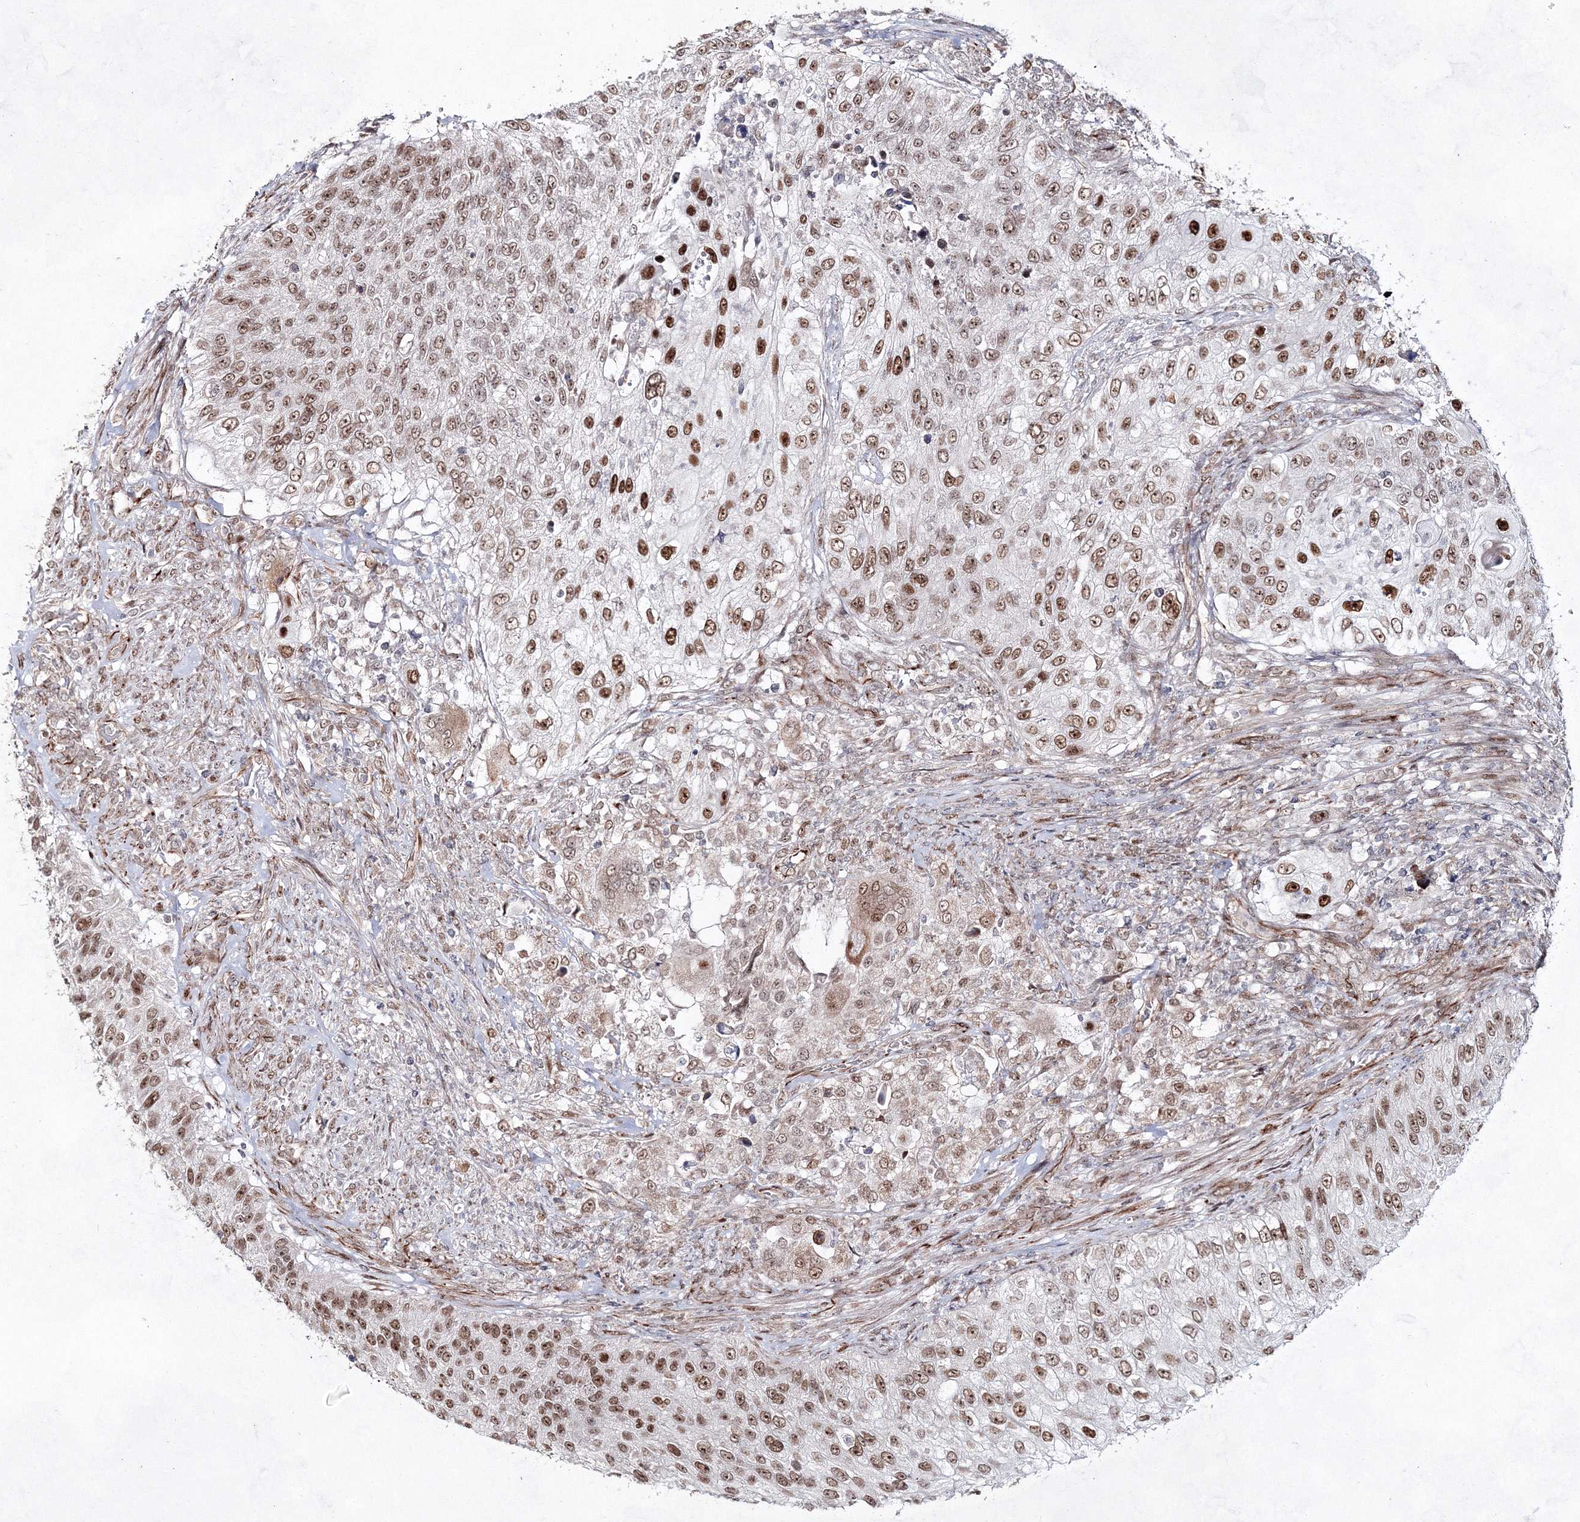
{"staining": {"intensity": "moderate", "quantity": ">75%", "location": "nuclear"}, "tissue": "urothelial cancer", "cell_type": "Tumor cells", "image_type": "cancer", "snomed": [{"axis": "morphology", "description": "Urothelial carcinoma, High grade"}, {"axis": "topography", "description": "Urinary bladder"}], "caption": "Tumor cells display moderate nuclear expression in about >75% of cells in high-grade urothelial carcinoma.", "gene": "SNIP1", "patient": {"sex": "female", "age": 60}}